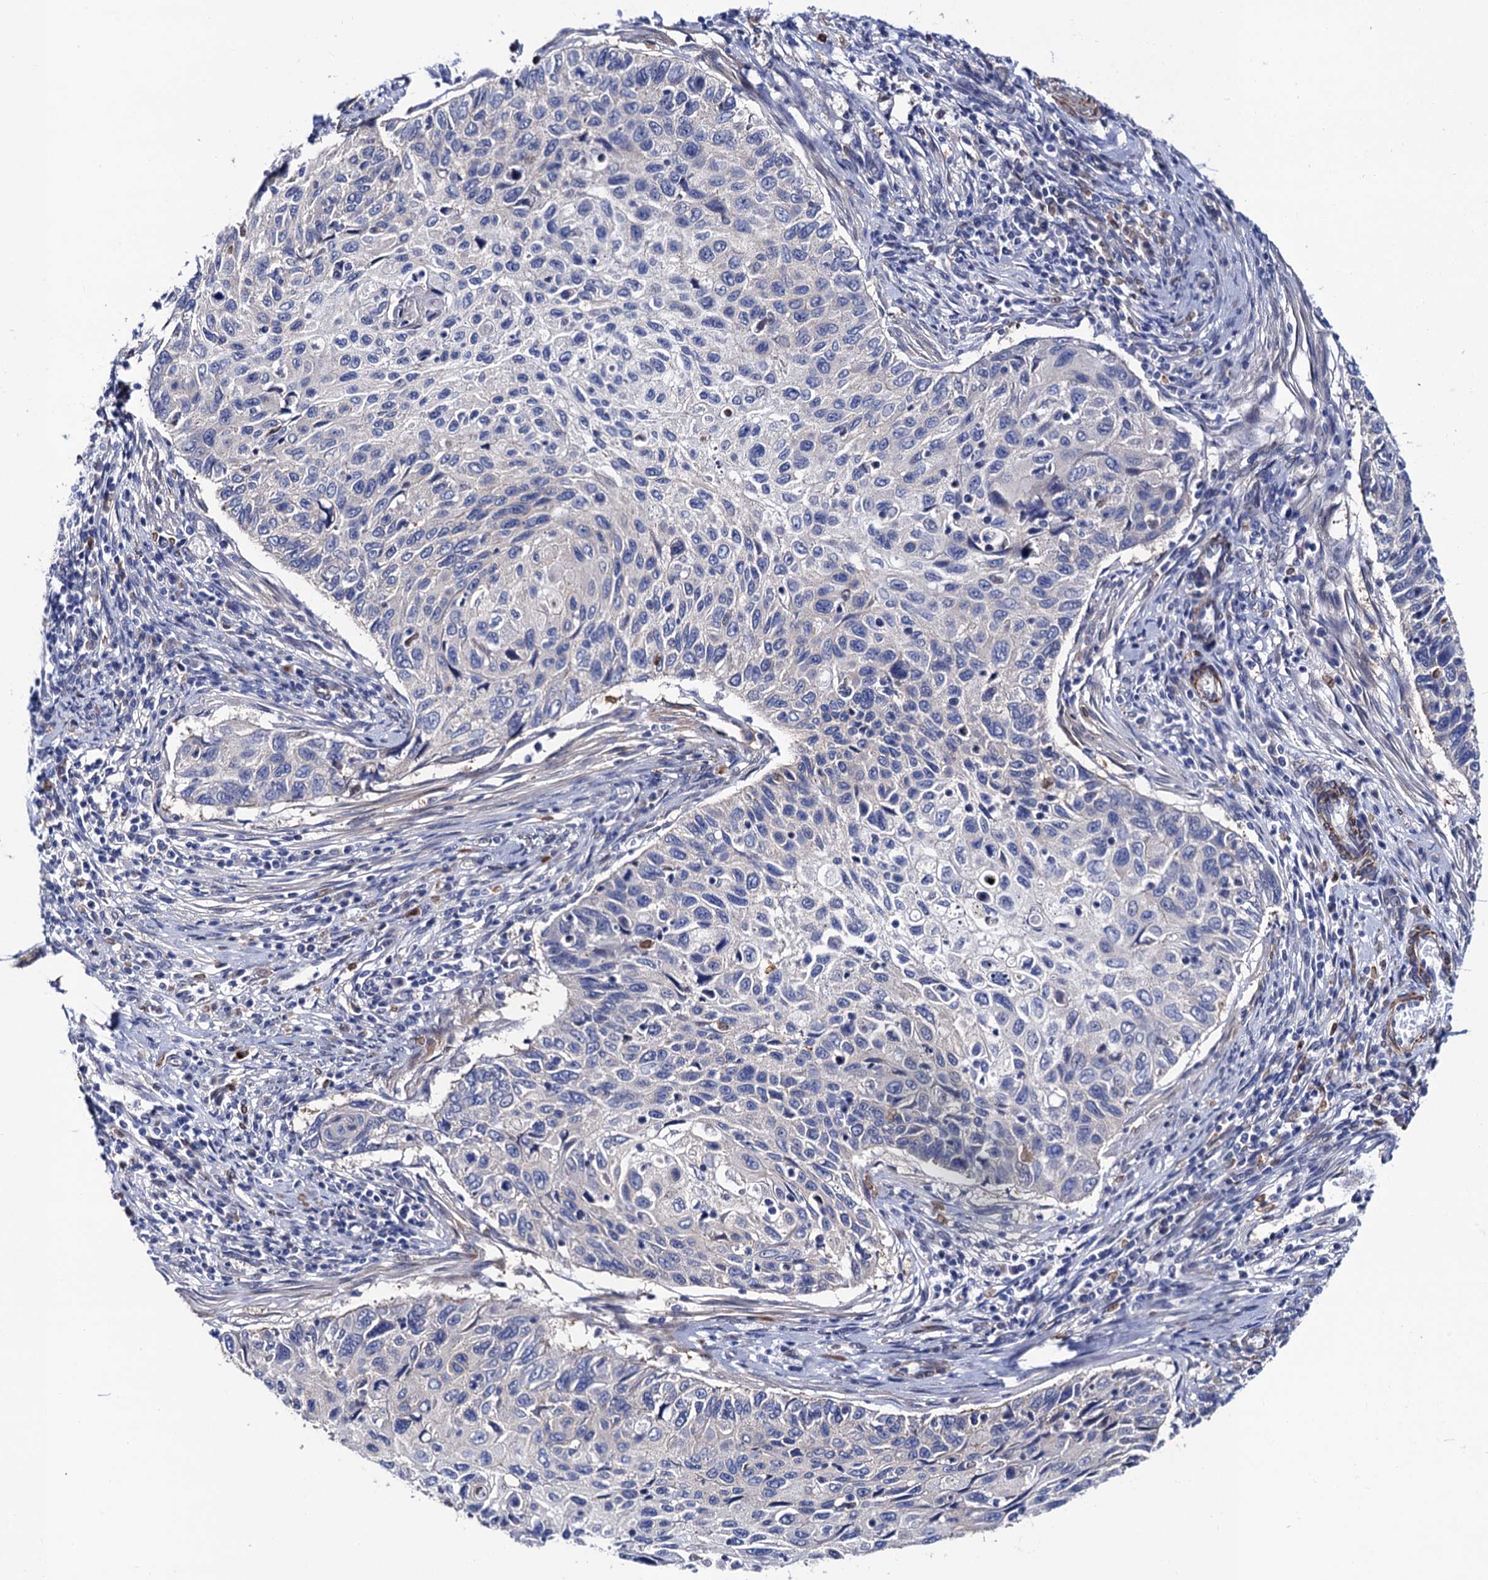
{"staining": {"intensity": "negative", "quantity": "none", "location": "none"}, "tissue": "cervical cancer", "cell_type": "Tumor cells", "image_type": "cancer", "snomed": [{"axis": "morphology", "description": "Squamous cell carcinoma, NOS"}, {"axis": "topography", "description": "Cervix"}], "caption": "An immunohistochemistry (IHC) histopathology image of cervical squamous cell carcinoma is shown. There is no staining in tumor cells of cervical squamous cell carcinoma.", "gene": "ZDHHC18", "patient": {"sex": "female", "age": 70}}